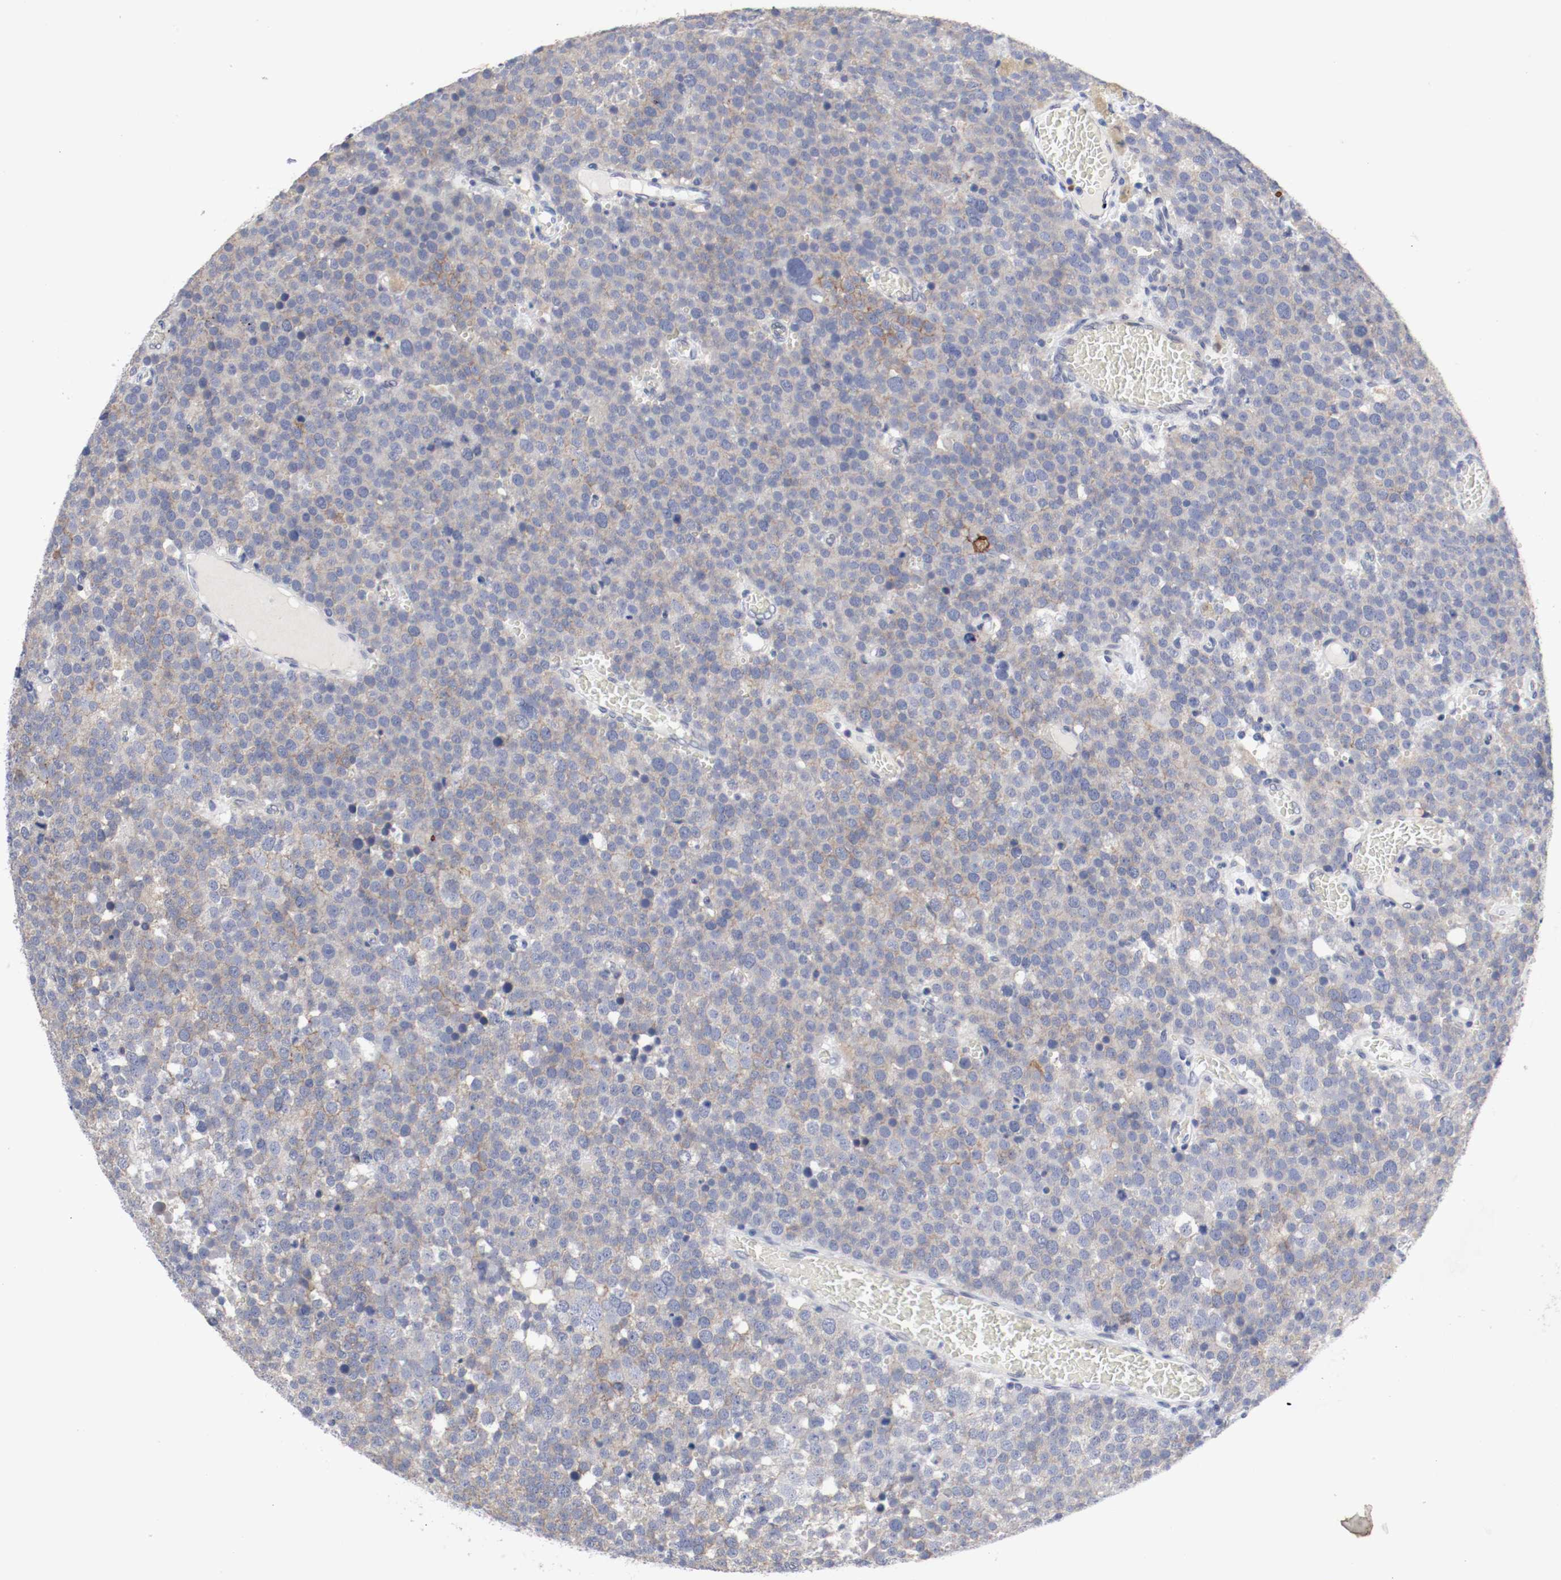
{"staining": {"intensity": "weak", "quantity": "<25%", "location": "cytoplasmic/membranous"}, "tissue": "testis cancer", "cell_type": "Tumor cells", "image_type": "cancer", "snomed": [{"axis": "morphology", "description": "Seminoma, NOS"}, {"axis": "topography", "description": "Testis"}], "caption": "High magnification brightfield microscopy of seminoma (testis) stained with DAB (3,3'-diaminobenzidine) (brown) and counterstained with hematoxylin (blue): tumor cells show no significant positivity.", "gene": "KIT", "patient": {"sex": "male", "age": 71}}